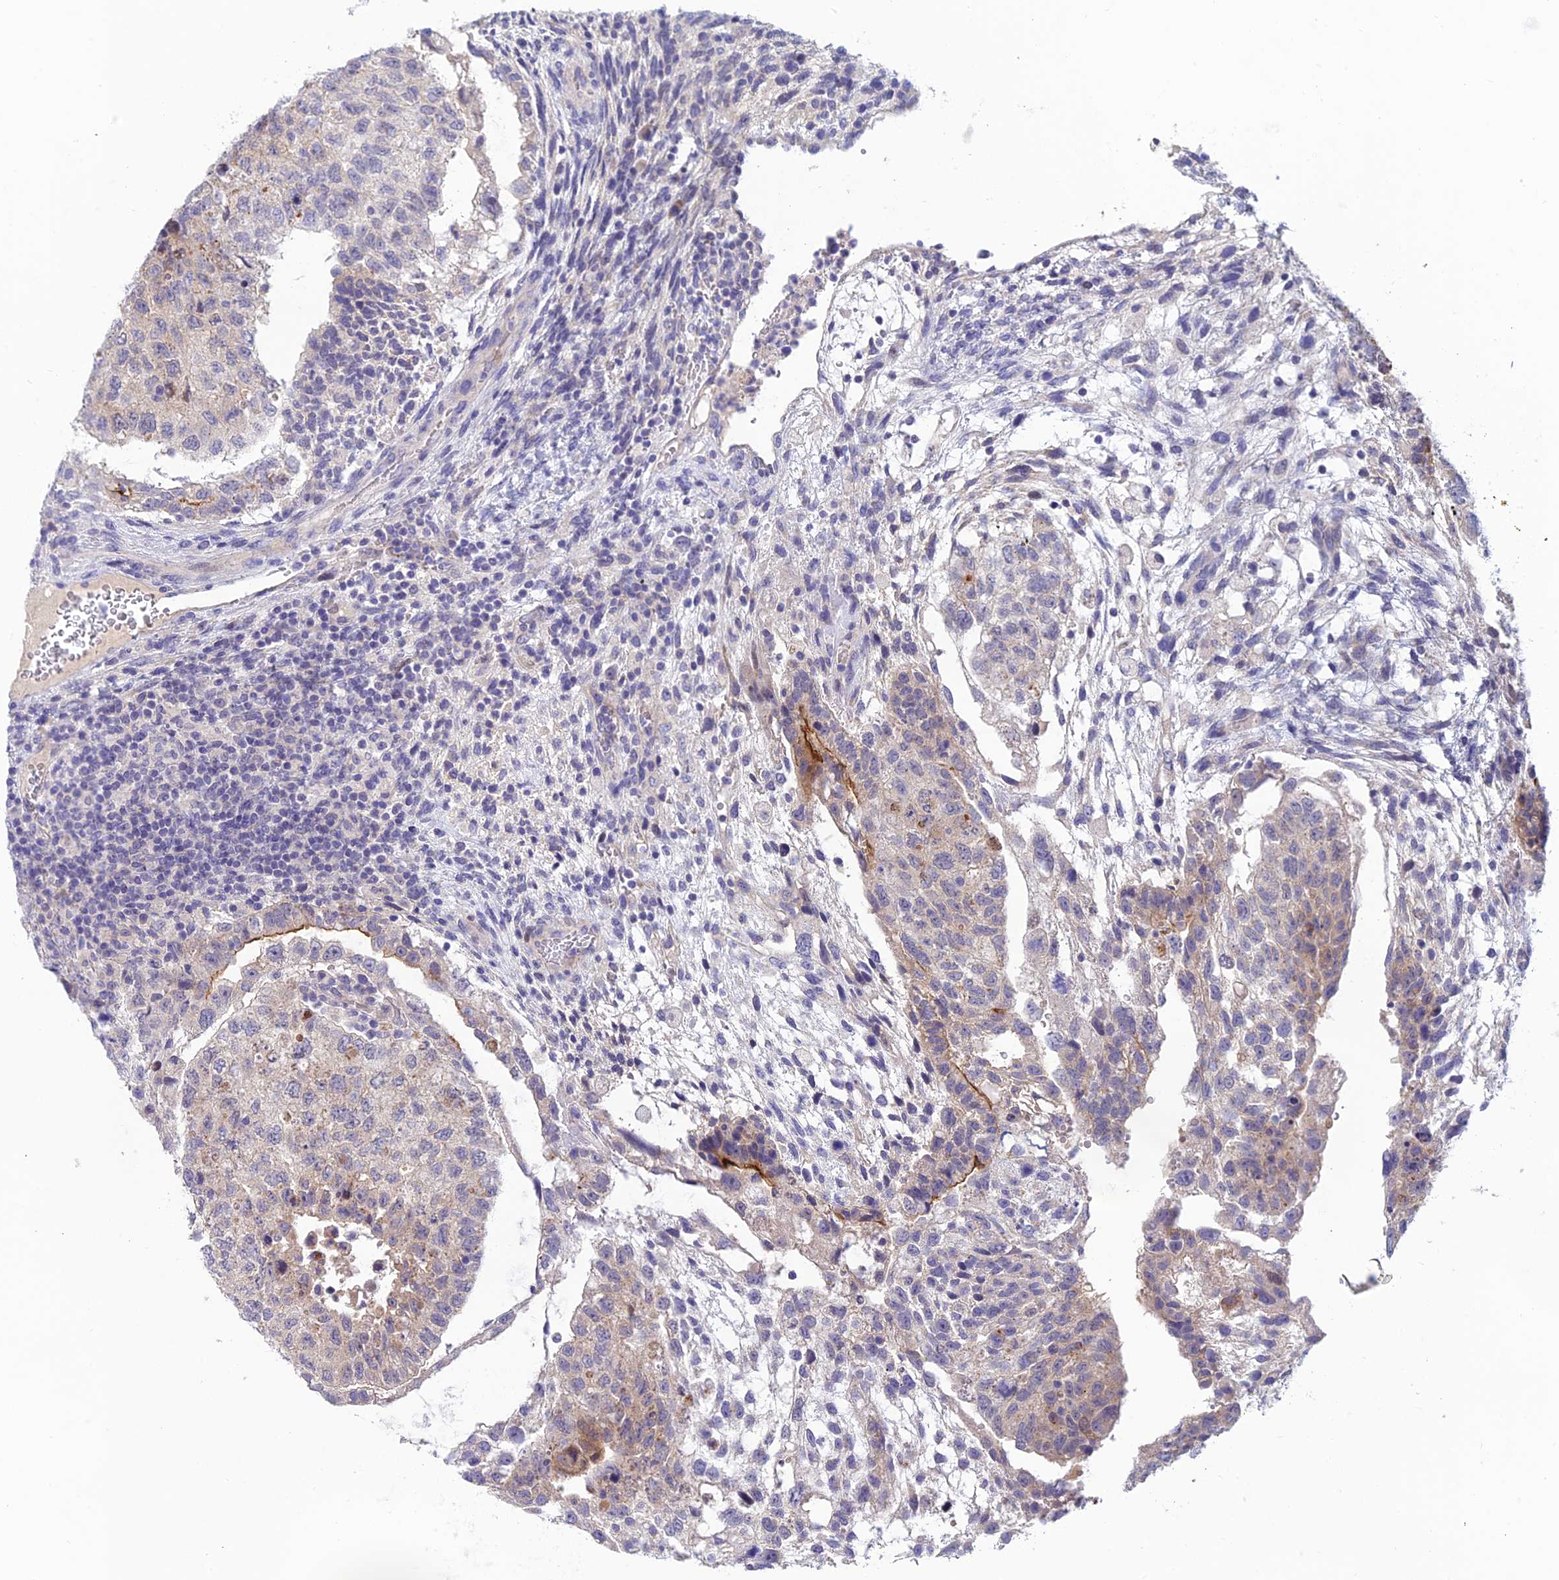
{"staining": {"intensity": "weak", "quantity": "<25%", "location": "cytoplasmic/membranous"}, "tissue": "testis cancer", "cell_type": "Tumor cells", "image_type": "cancer", "snomed": [{"axis": "morphology", "description": "Normal tissue, NOS"}, {"axis": "morphology", "description": "Carcinoma, Embryonal, NOS"}, {"axis": "topography", "description": "Testis"}], "caption": "High magnification brightfield microscopy of testis cancer stained with DAB (brown) and counterstained with hematoxylin (blue): tumor cells show no significant positivity. Brightfield microscopy of immunohistochemistry (IHC) stained with DAB (brown) and hematoxylin (blue), captured at high magnification.", "gene": "XPO7", "patient": {"sex": "male", "age": 36}}